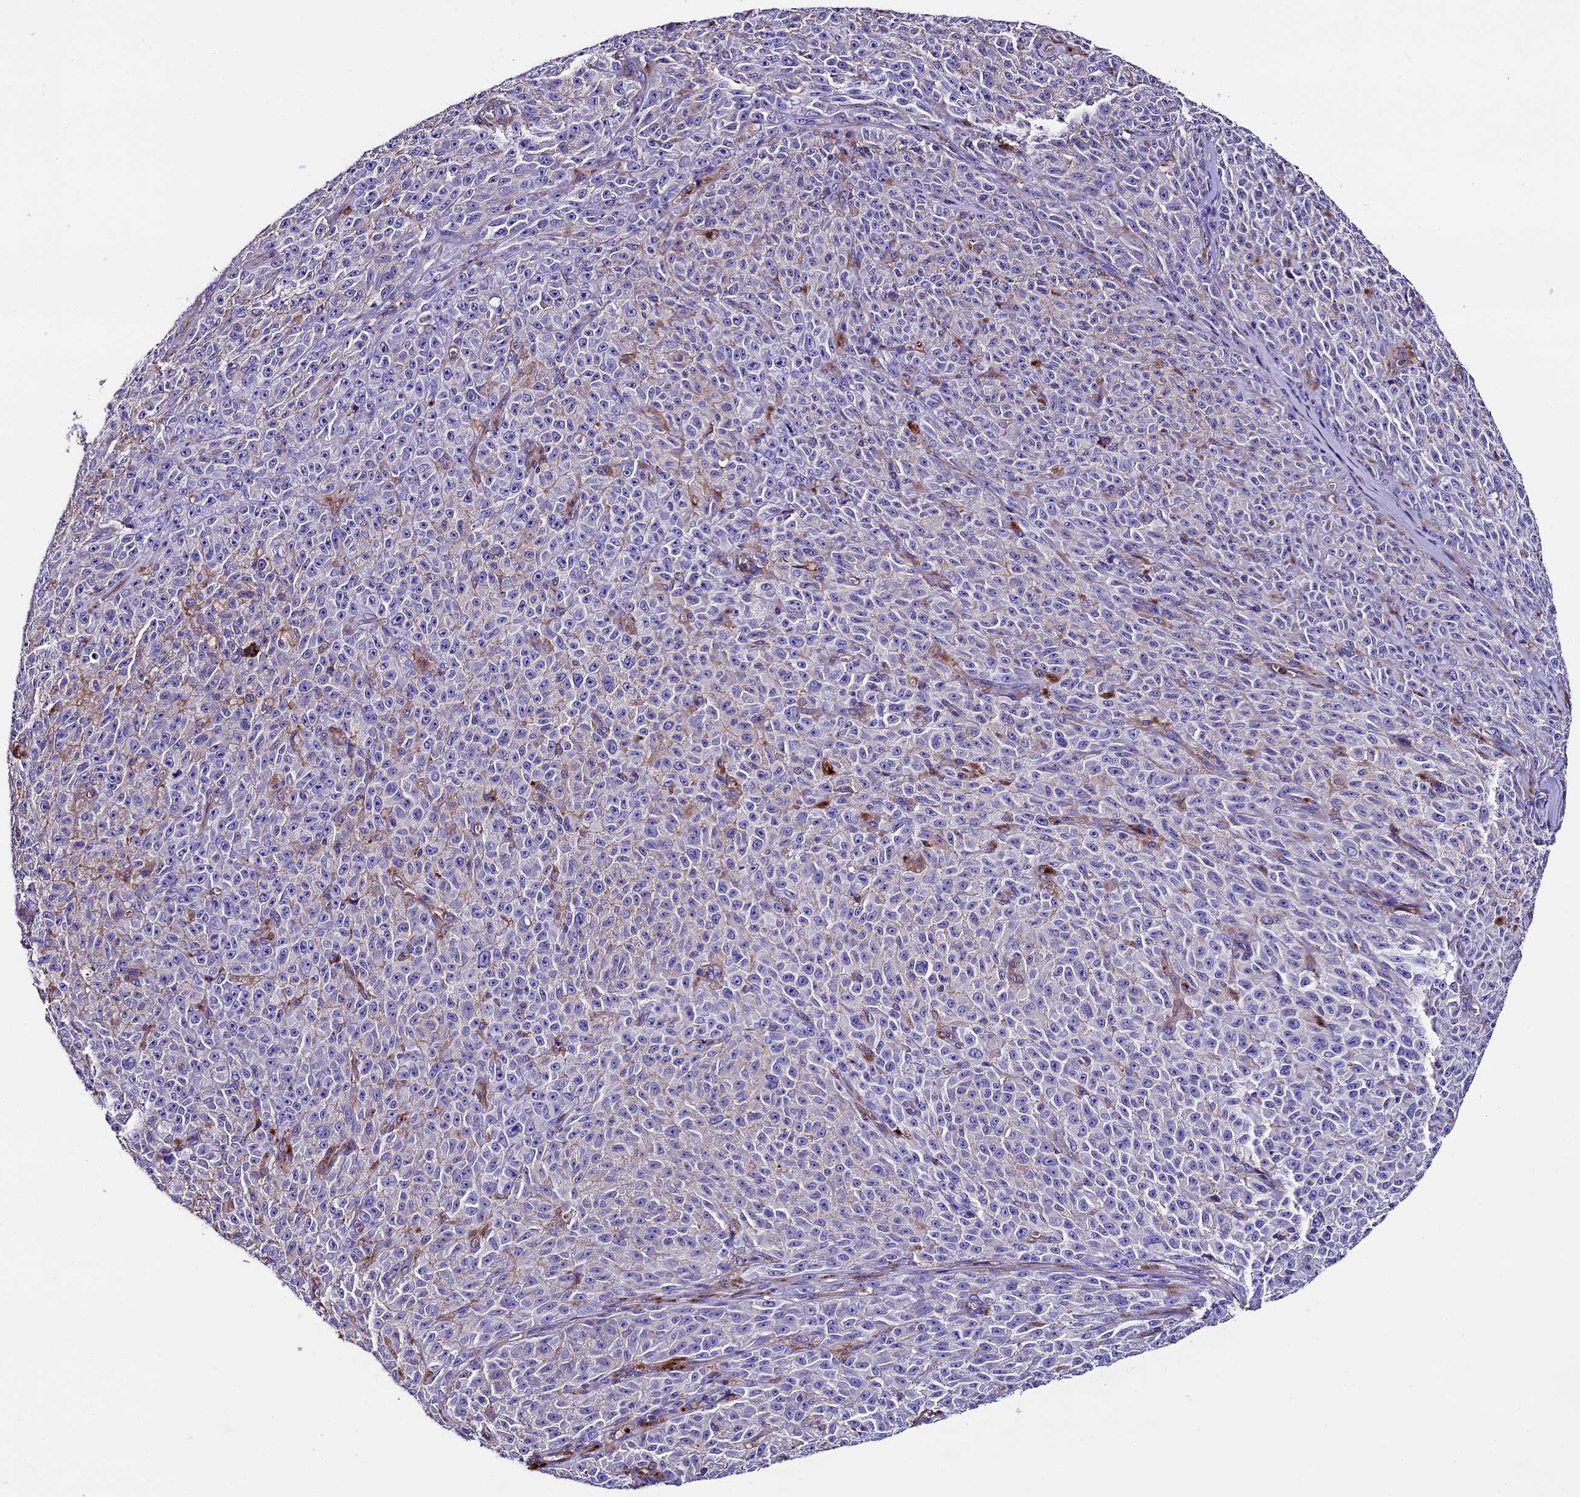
{"staining": {"intensity": "negative", "quantity": "none", "location": "none"}, "tissue": "melanoma", "cell_type": "Tumor cells", "image_type": "cancer", "snomed": [{"axis": "morphology", "description": "Malignant melanoma, NOS"}, {"axis": "topography", "description": "Skin"}], "caption": "Malignant melanoma was stained to show a protein in brown. There is no significant expression in tumor cells. Nuclei are stained in blue.", "gene": "TCP11L2", "patient": {"sex": "female", "age": 82}}